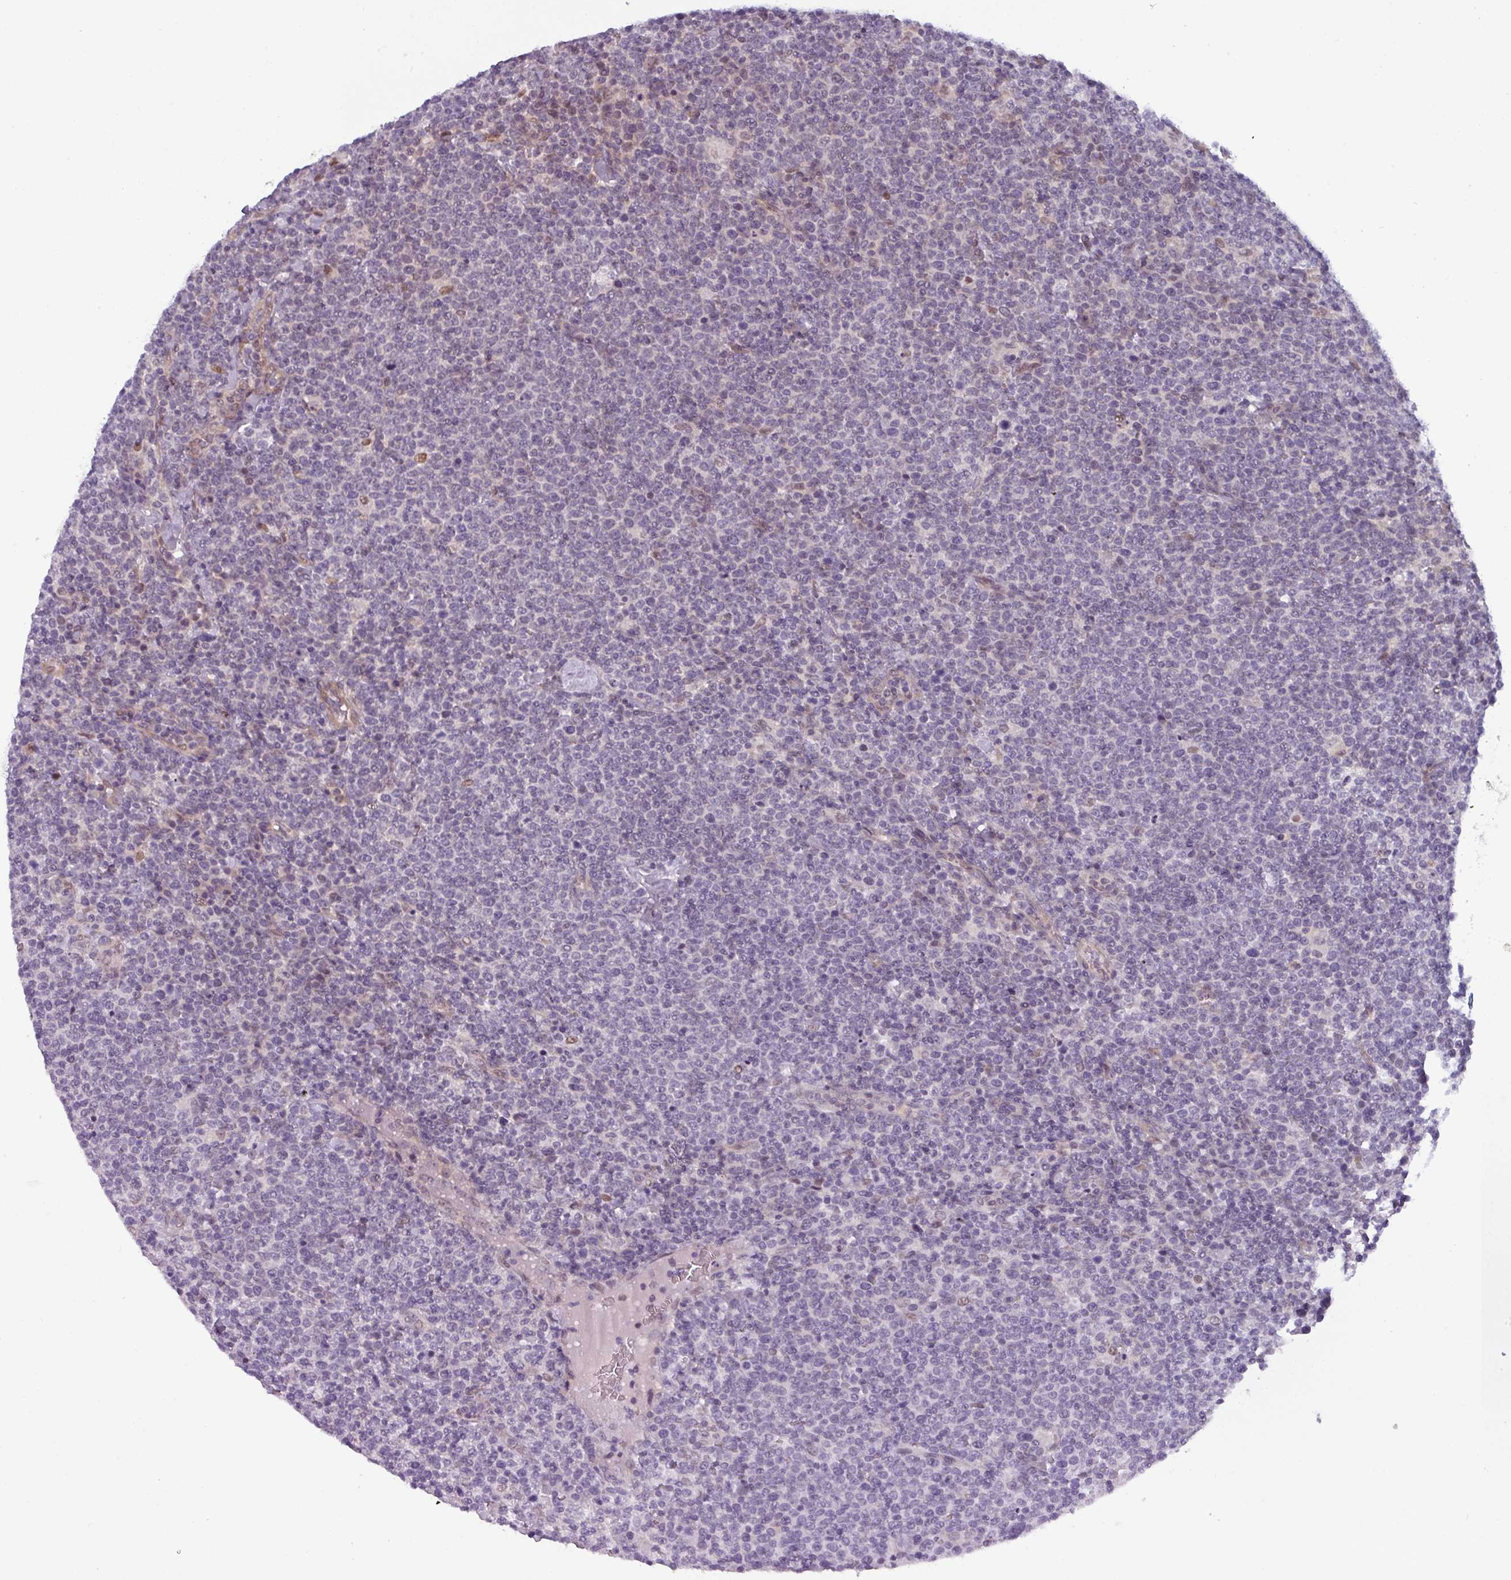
{"staining": {"intensity": "negative", "quantity": "none", "location": "none"}, "tissue": "lymphoma", "cell_type": "Tumor cells", "image_type": "cancer", "snomed": [{"axis": "morphology", "description": "Malignant lymphoma, non-Hodgkin's type, High grade"}, {"axis": "topography", "description": "Lymph node"}], "caption": "Immunohistochemistry (IHC) image of malignant lymphoma, non-Hodgkin's type (high-grade) stained for a protein (brown), which demonstrates no expression in tumor cells. Nuclei are stained in blue.", "gene": "PRAMEF12", "patient": {"sex": "male", "age": 61}}